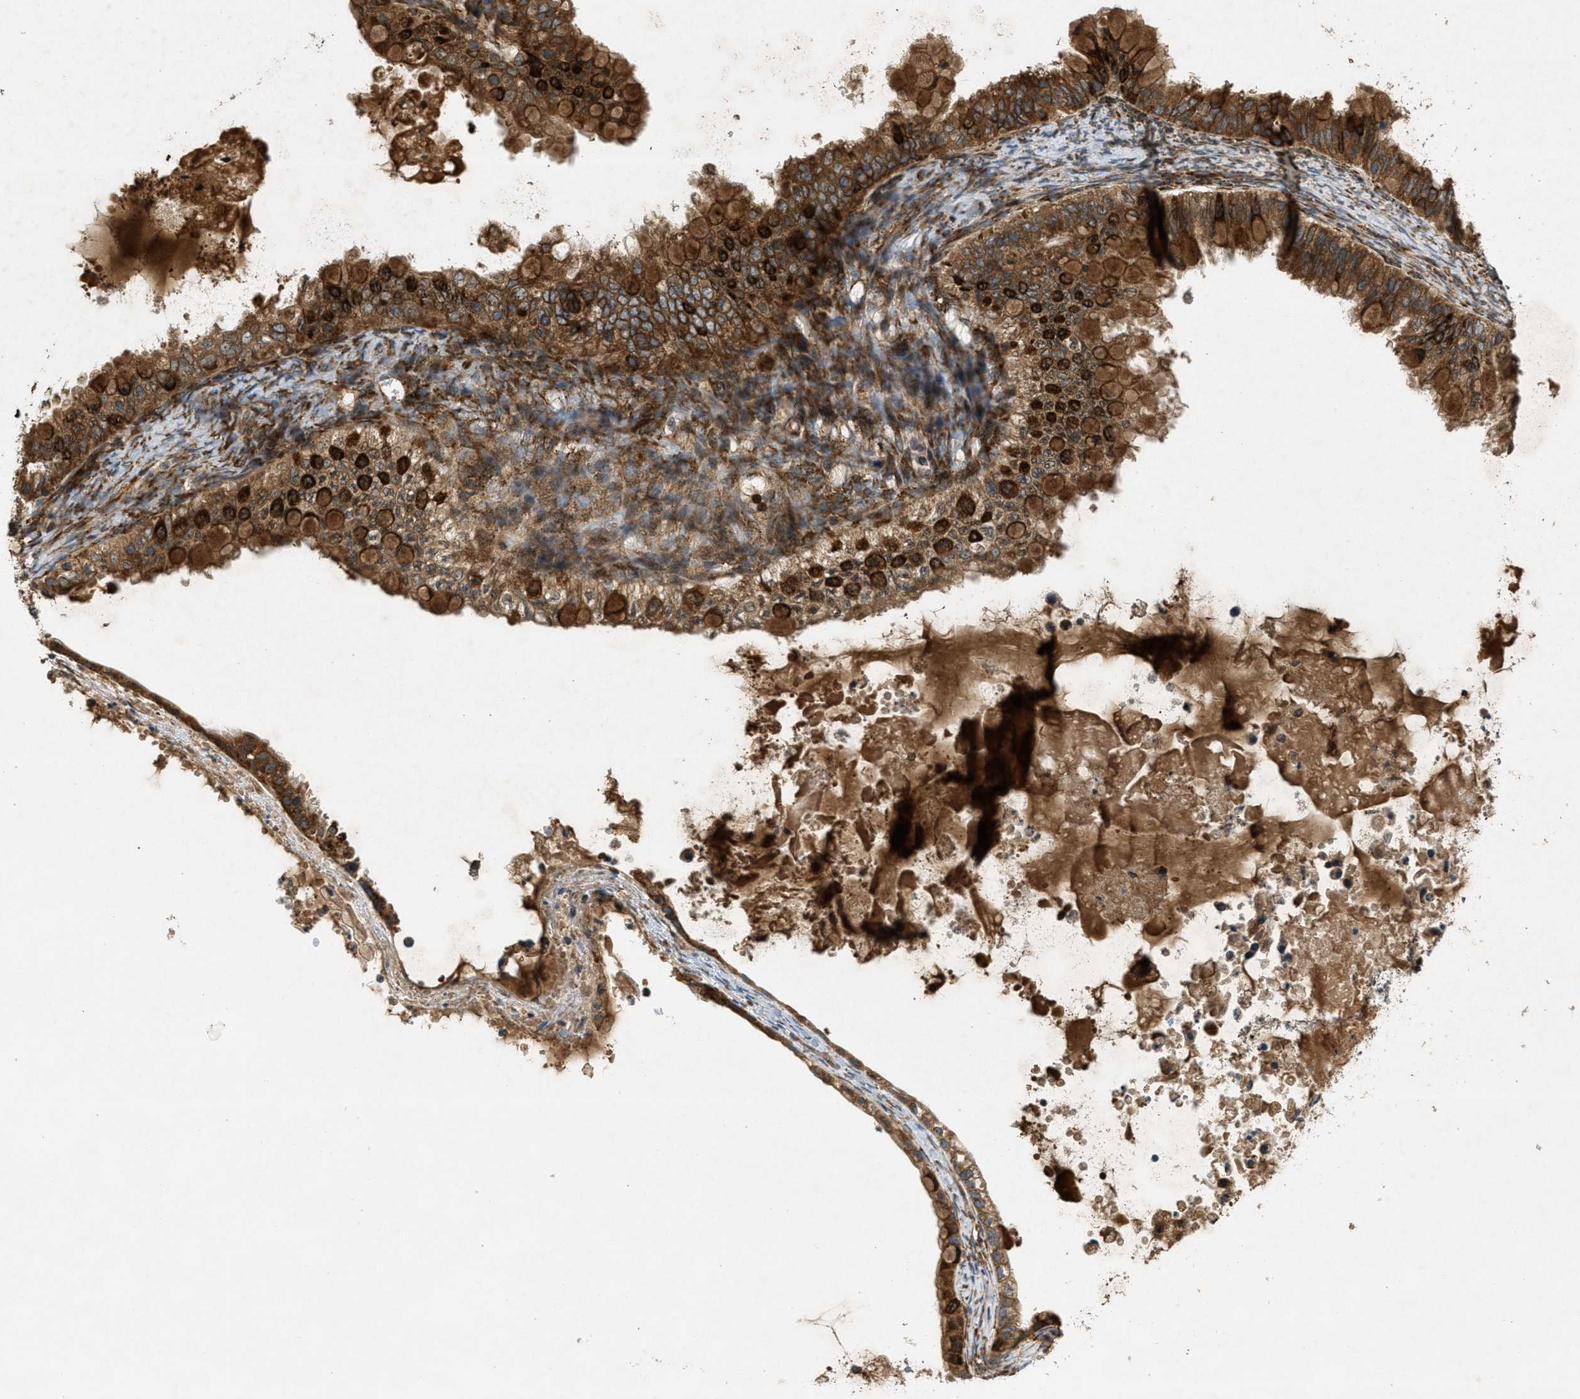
{"staining": {"intensity": "strong", "quantity": ">75%", "location": "cytoplasmic/membranous"}, "tissue": "ovarian cancer", "cell_type": "Tumor cells", "image_type": "cancer", "snomed": [{"axis": "morphology", "description": "Cystadenocarcinoma, mucinous, NOS"}, {"axis": "topography", "description": "Ovary"}], "caption": "Brown immunohistochemical staining in human ovarian cancer (mucinous cystadenocarcinoma) shows strong cytoplasmic/membranous staining in approximately >75% of tumor cells.", "gene": "PCDH18", "patient": {"sex": "female", "age": 80}}